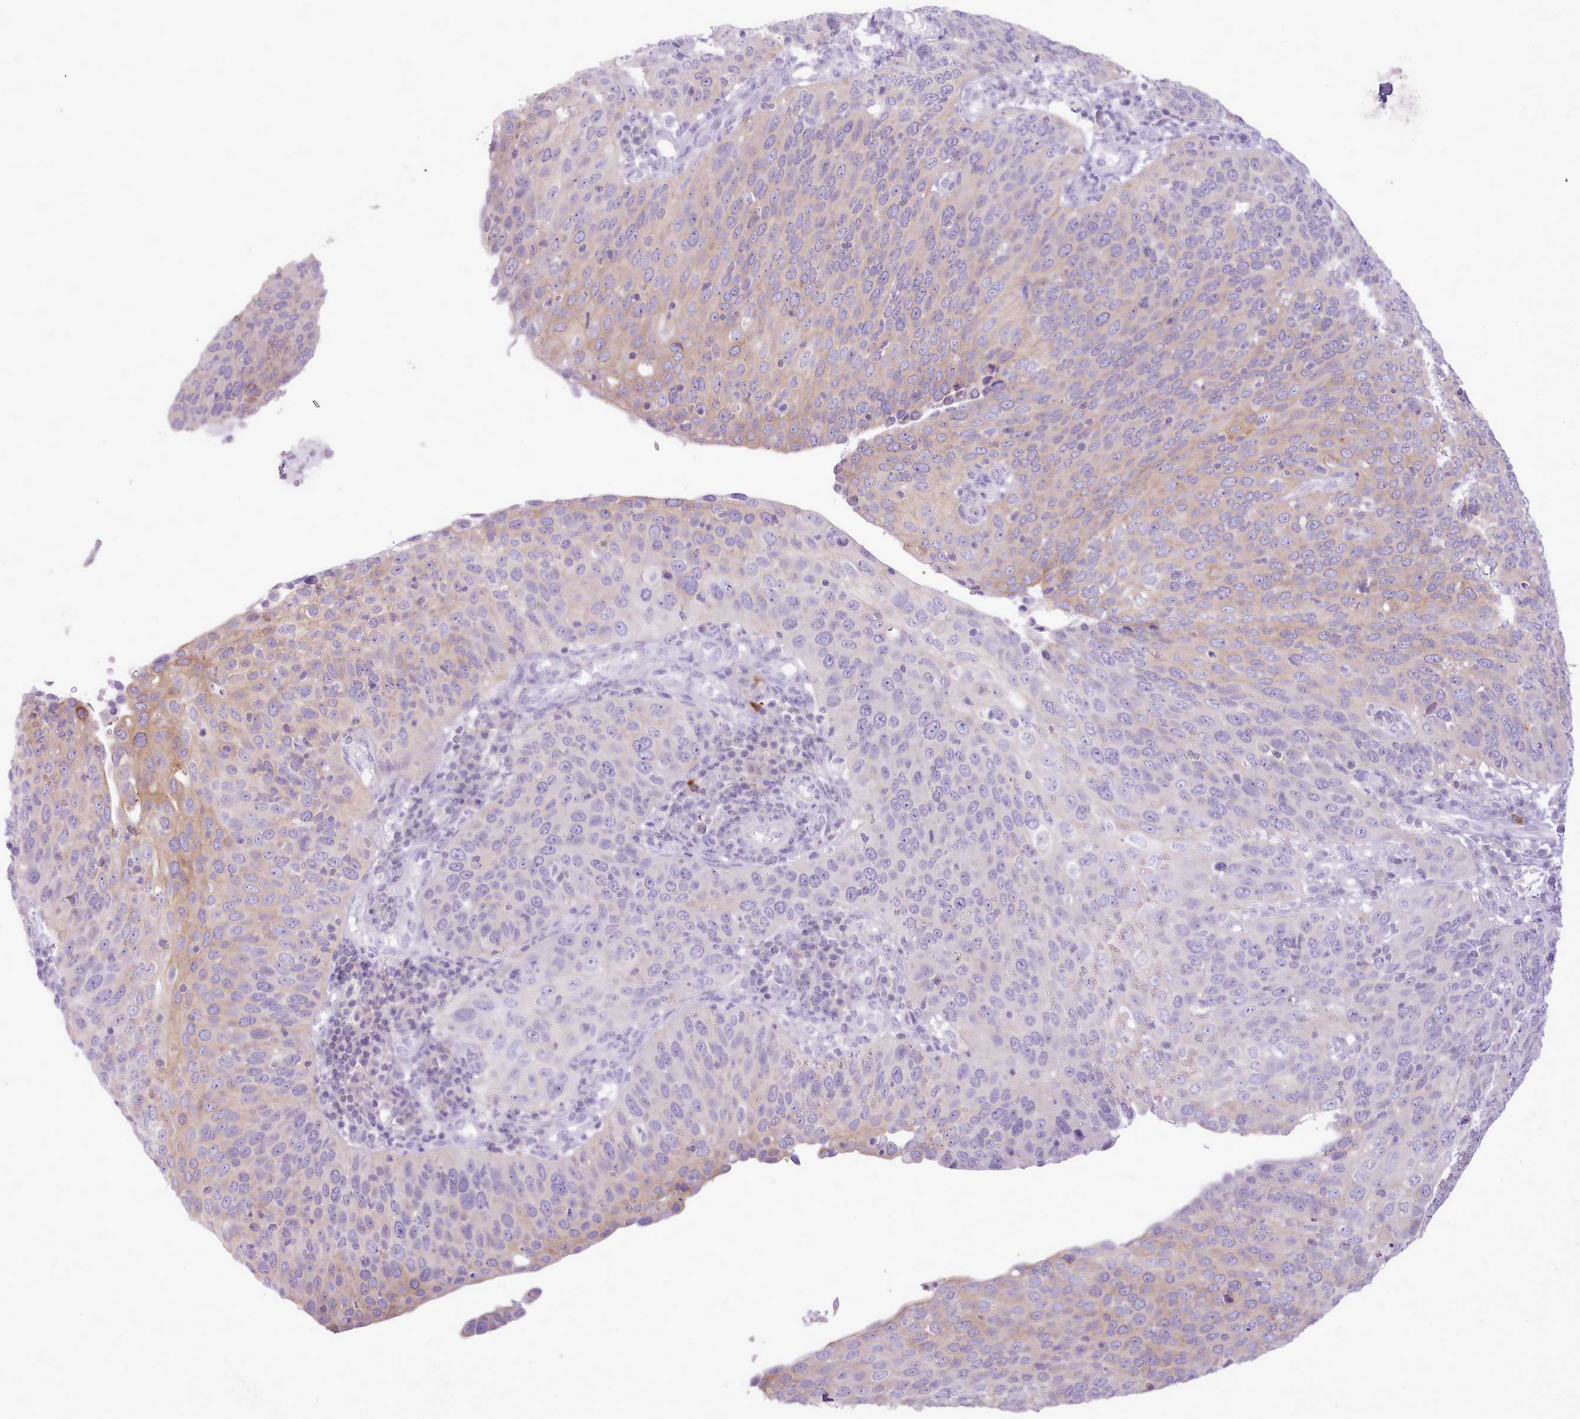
{"staining": {"intensity": "weak", "quantity": "<25%", "location": "cytoplasmic/membranous"}, "tissue": "cervical cancer", "cell_type": "Tumor cells", "image_type": "cancer", "snomed": [{"axis": "morphology", "description": "Squamous cell carcinoma, NOS"}, {"axis": "topography", "description": "Cervix"}], "caption": "Immunohistochemical staining of human cervical cancer shows no significant expression in tumor cells.", "gene": "MDFI", "patient": {"sex": "female", "age": 36}}